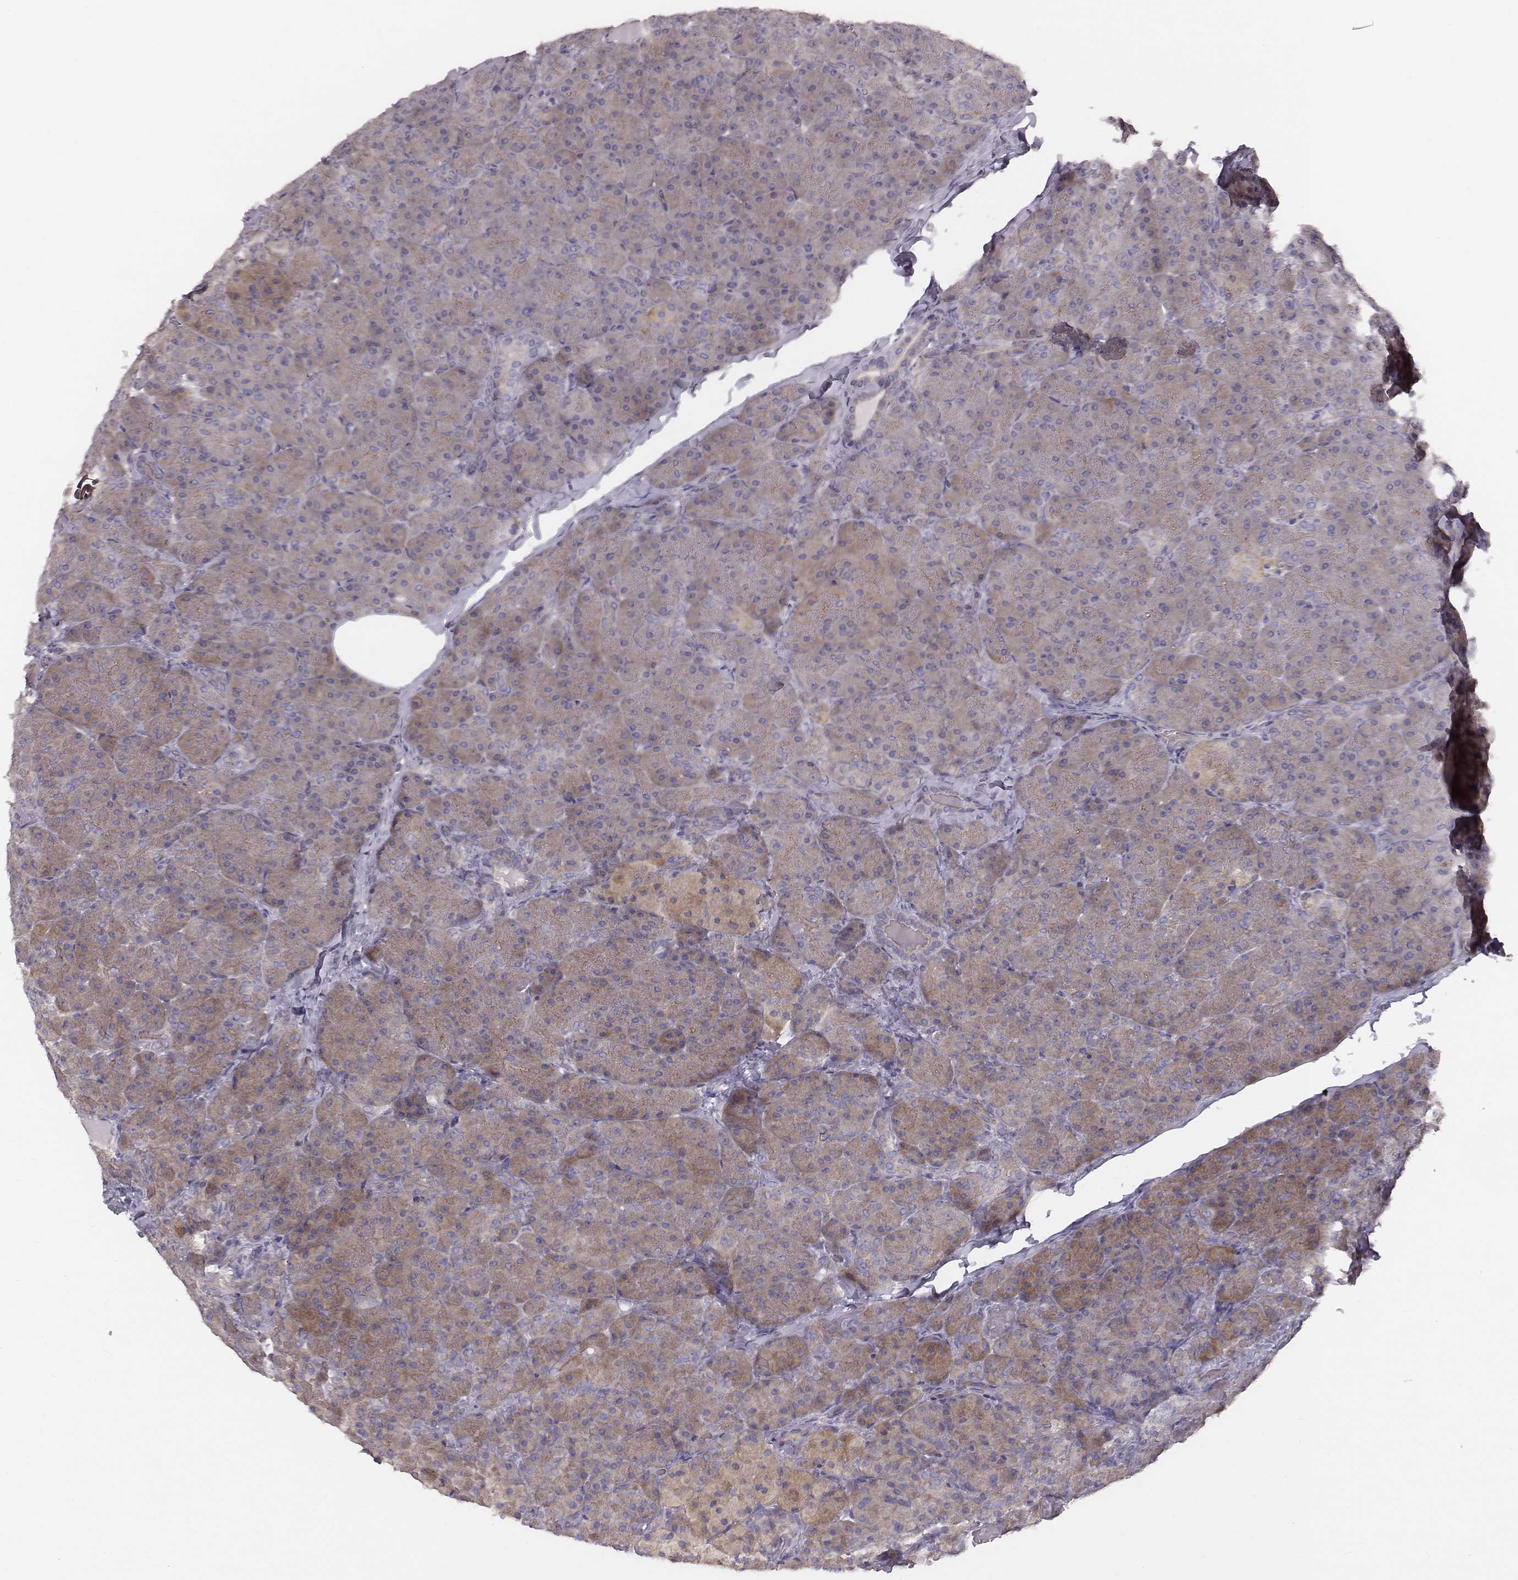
{"staining": {"intensity": "moderate", "quantity": ">75%", "location": "cytoplasmic/membranous"}, "tissue": "pancreas", "cell_type": "Exocrine glandular cells", "image_type": "normal", "snomed": [{"axis": "morphology", "description": "Normal tissue, NOS"}, {"axis": "topography", "description": "Pancreas"}], "caption": "IHC of benign human pancreas reveals medium levels of moderate cytoplasmic/membranous positivity in about >75% of exocrine glandular cells. Immunohistochemistry (ihc) stains the protein in brown and the nuclei are stained blue.", "gene": "PRKCZ", "patient": {"sex": "male", "age": 57}}